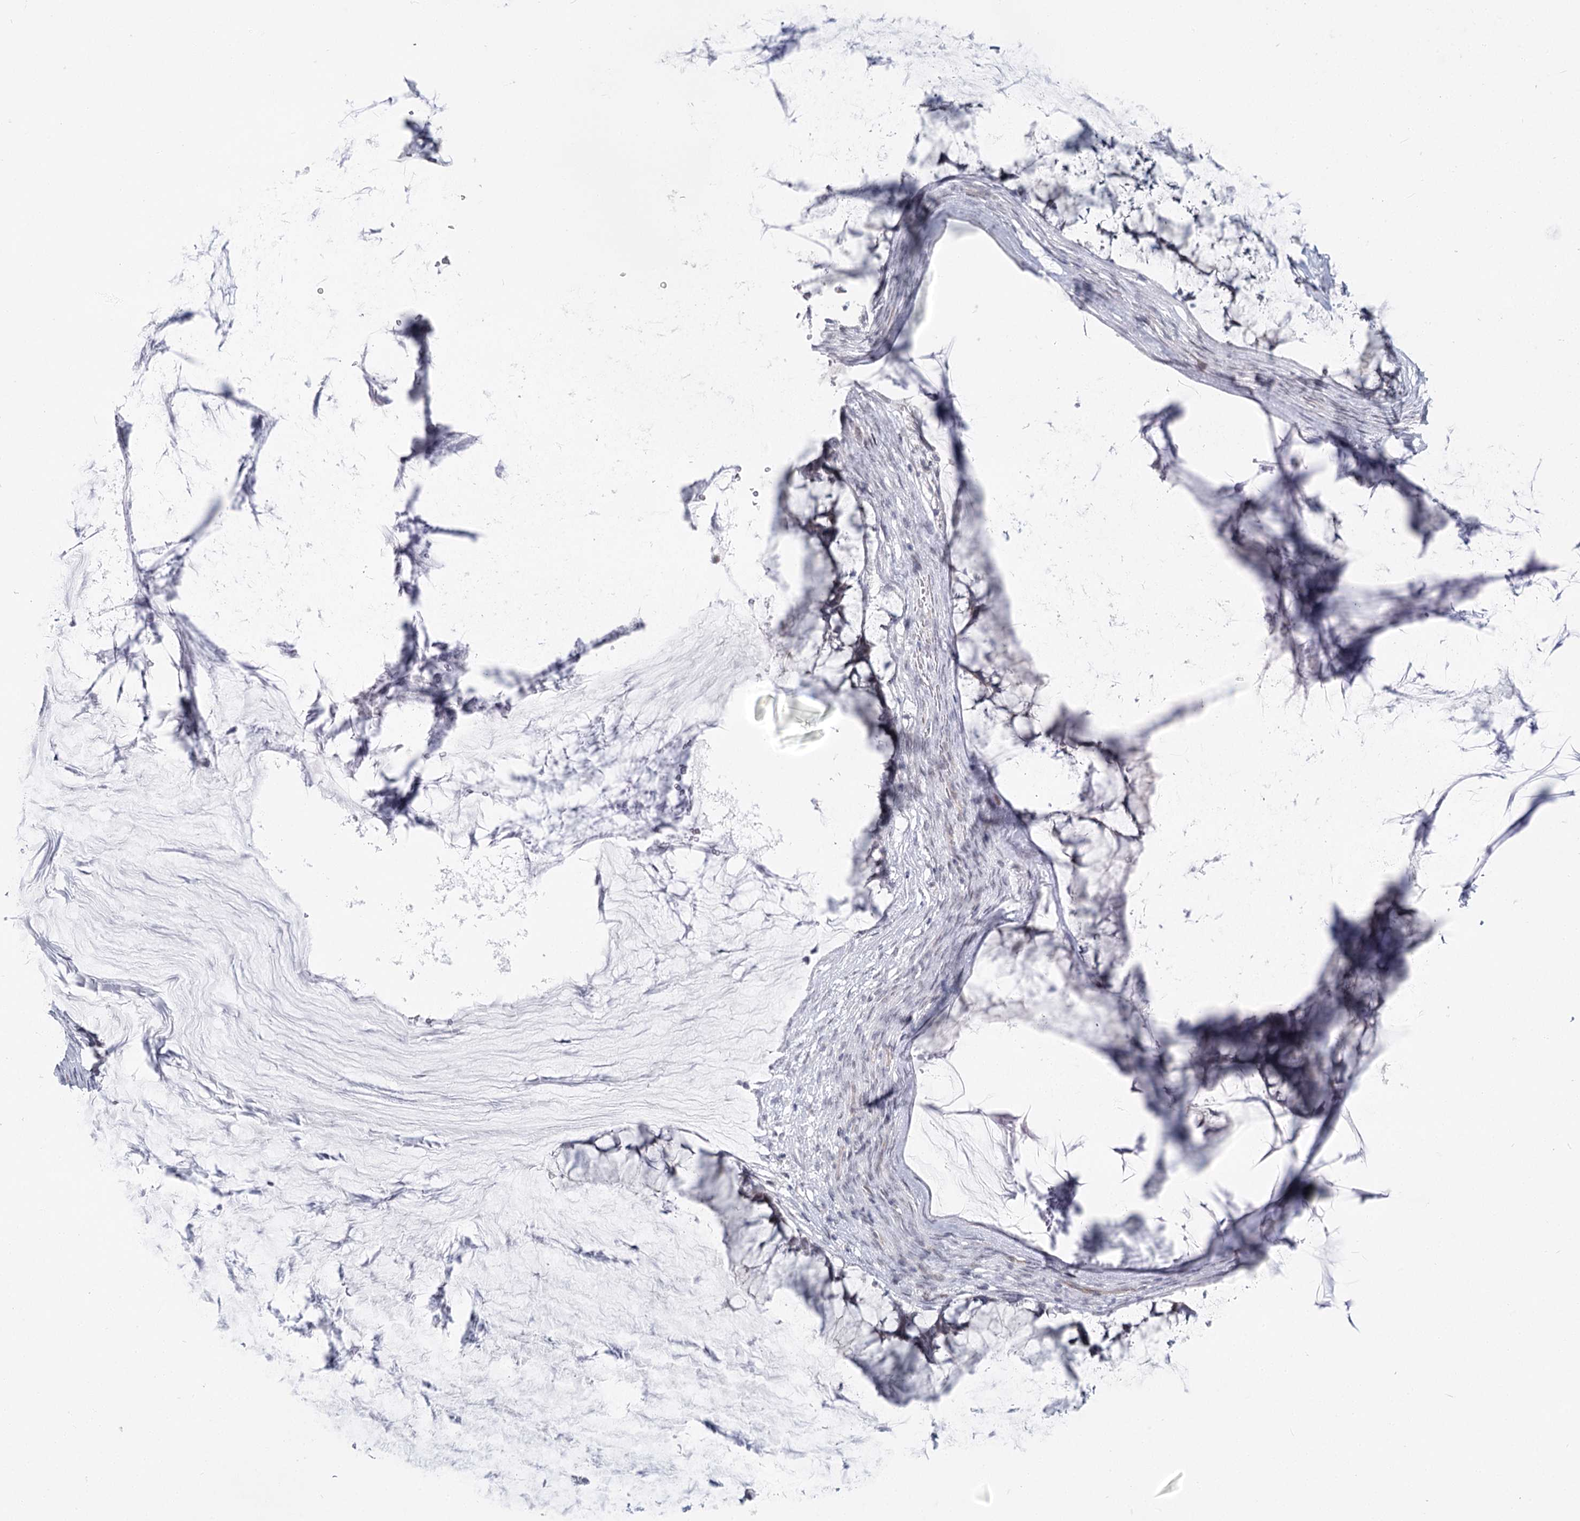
{"staining": {"intensity": "negative", "quantity": "none", "location": "none"}, "tissue": "ovarian cancer", "cell_type": "Tumor cells", "image_type": "cancer", "snomed": [{"axis": "morphology", "description": "Cystadenocarcinoma, mucinous, NOS"}, {"axis": "topography", "description": "Ovary"}], "caption": "A high-resolution micrograph shows immunohistochemistry (IHC) staining of mucinous cystadenocarcinoma (ovarian), which exhibits no significant positivity in tumor cells.", "gene": "ABHD8", "patient": {"sex": "female", "age": 42}}